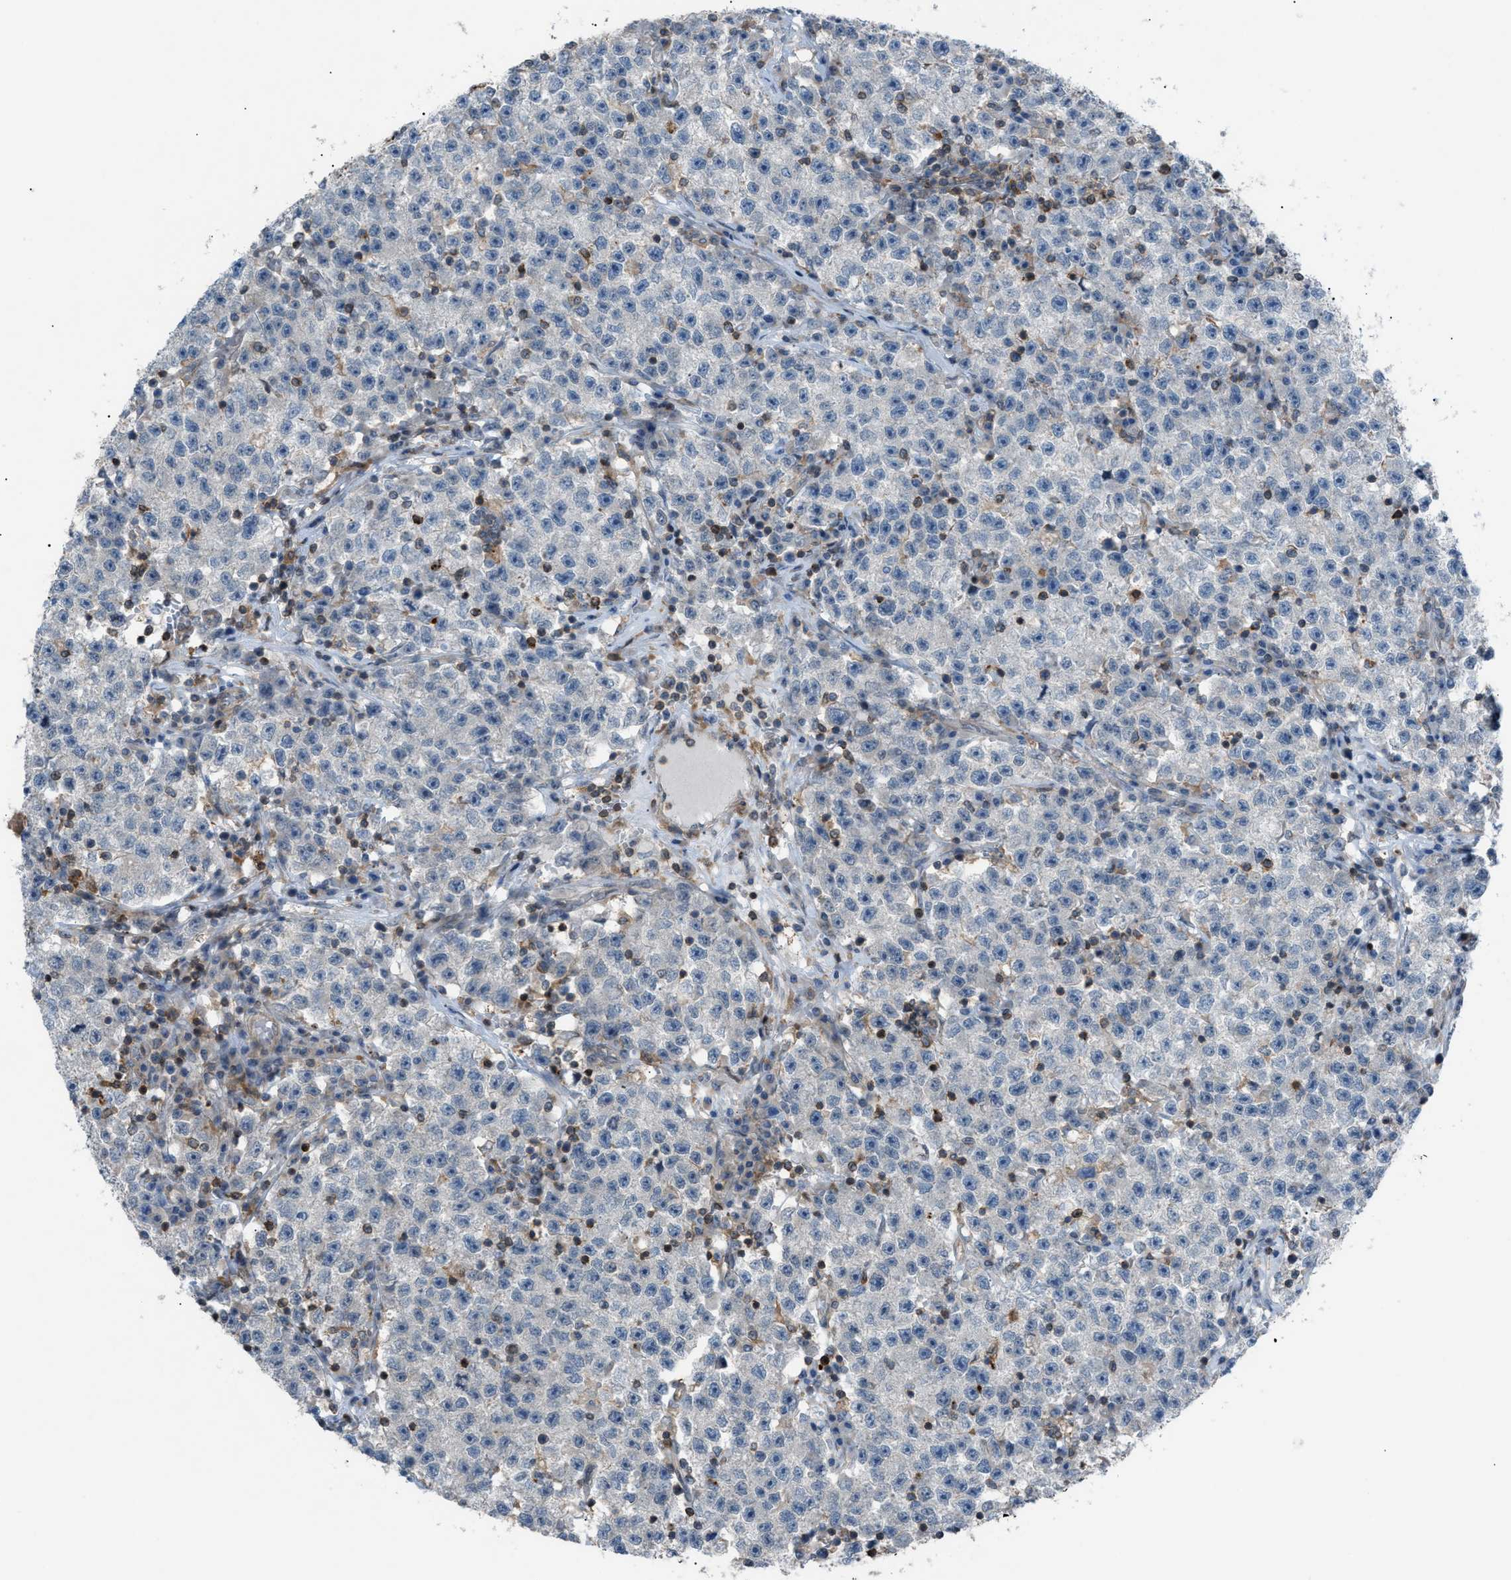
{"staining": {"intensity": "negative", "quantity": "none", "location": "none"}, "tissue": "testis cancer", "cell_type": "Tumor cells", "image_type": "cancer", "snomed": [{"axis": "morphology", "description": "Seminoma, NOS"}, {"axis": "topography", "description": "Testis"}], "caption": "DAB (3,3'-diaminobenzidine) immunohistochemical staining of human testis cancer (seminoma) displays no significant positivity in tumor cells.", "gene": "DYRK1A", "patient": {"sex": "male", "age": 22}}